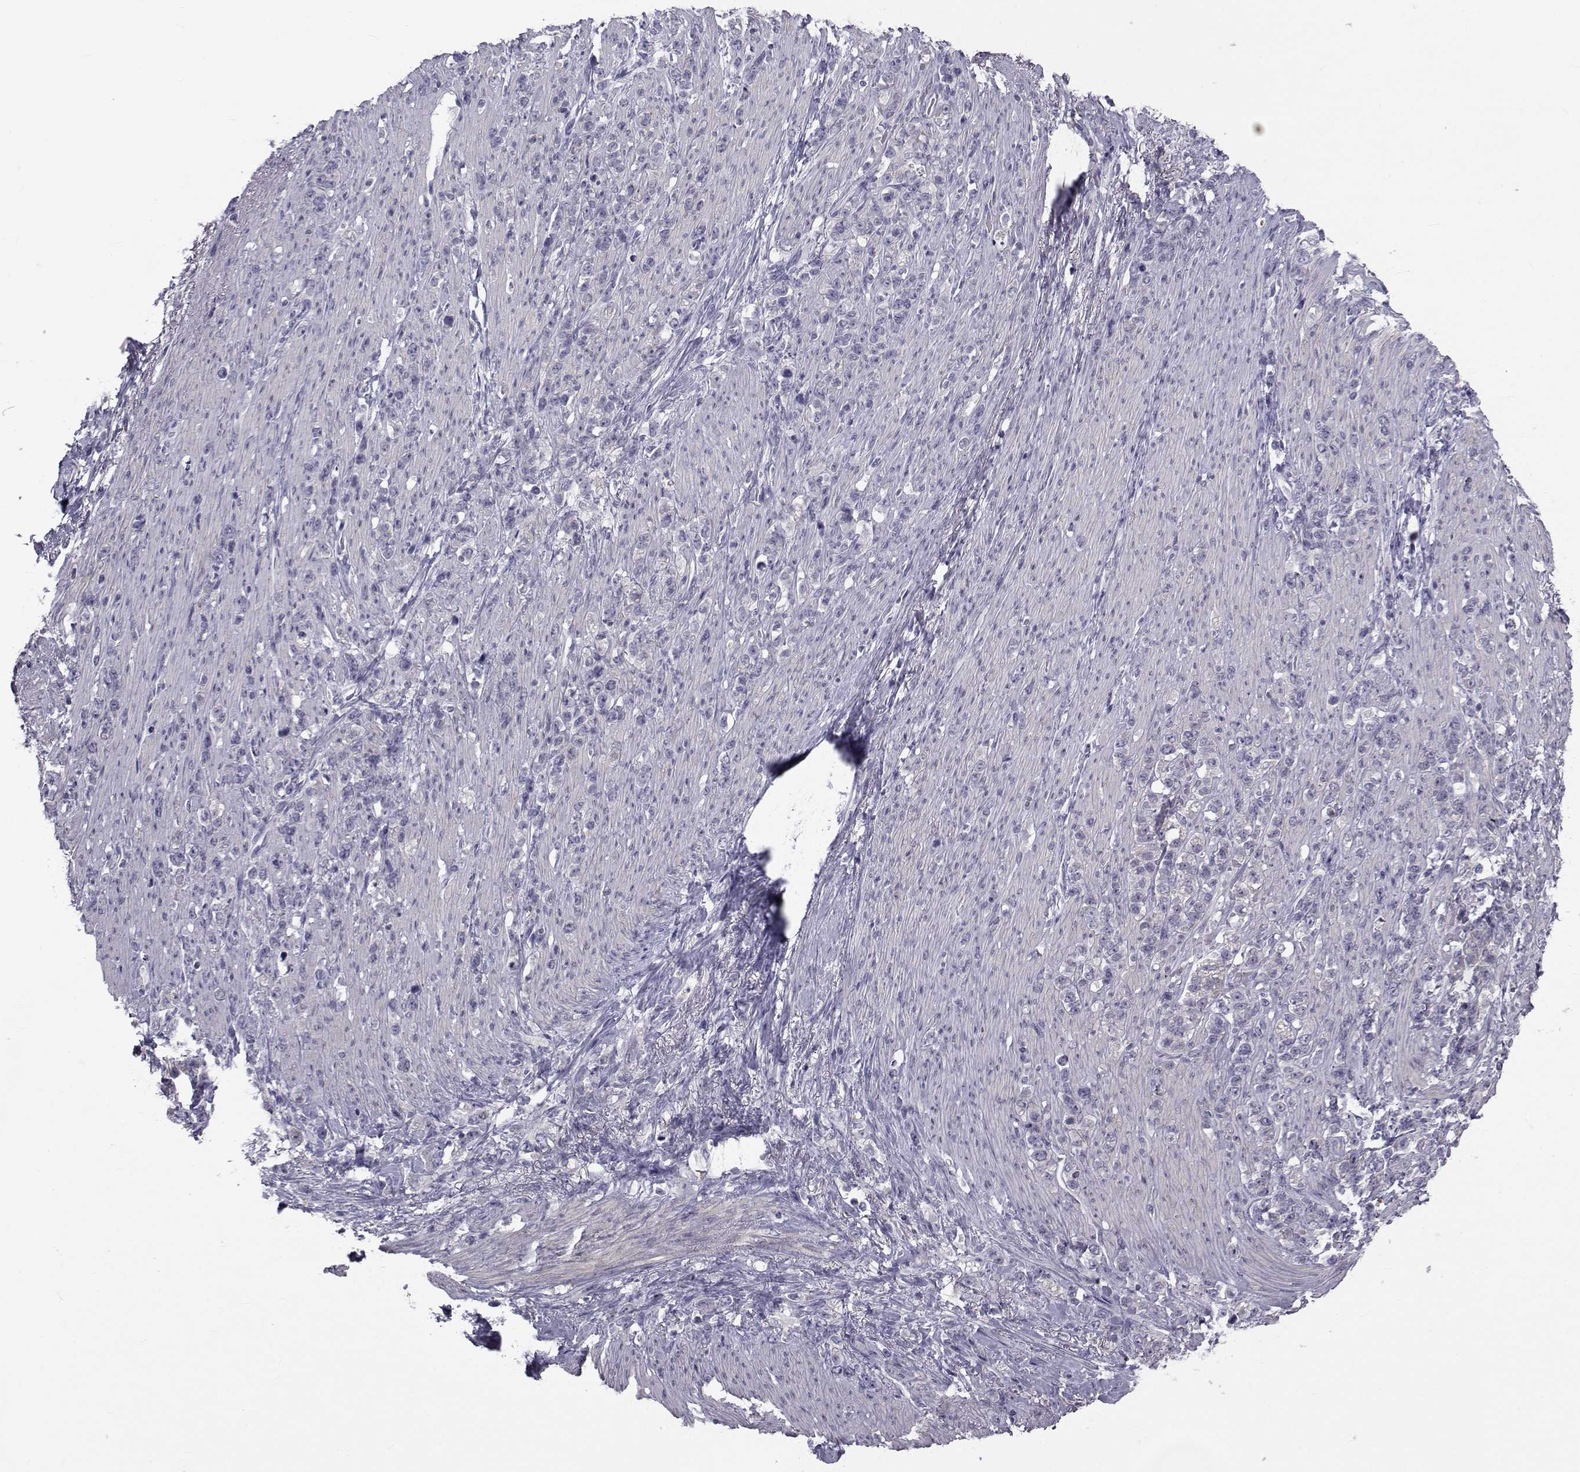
{"staining": {"intensity": "negative", "quantity": "none", "location": "none"}, "tissue": "stomach cancer", "cell_type": "Tumor cells", "image_type": "cancer", "snomed": [{"axis": "morphology", "description": "Adenocarcinoma, NOS"}, {"axis": "topography", "description": "Stomach, lower"}], "caption": "The photomicrograph exhibits no significant expression in tumor cells of adenocarcinoma (stomach). (Brightfield microscopy of DAB immunohistochemistry (IHC) at high magnification).", "gene": "FDXR", "patient": {"sex": "male", "age": 88}}